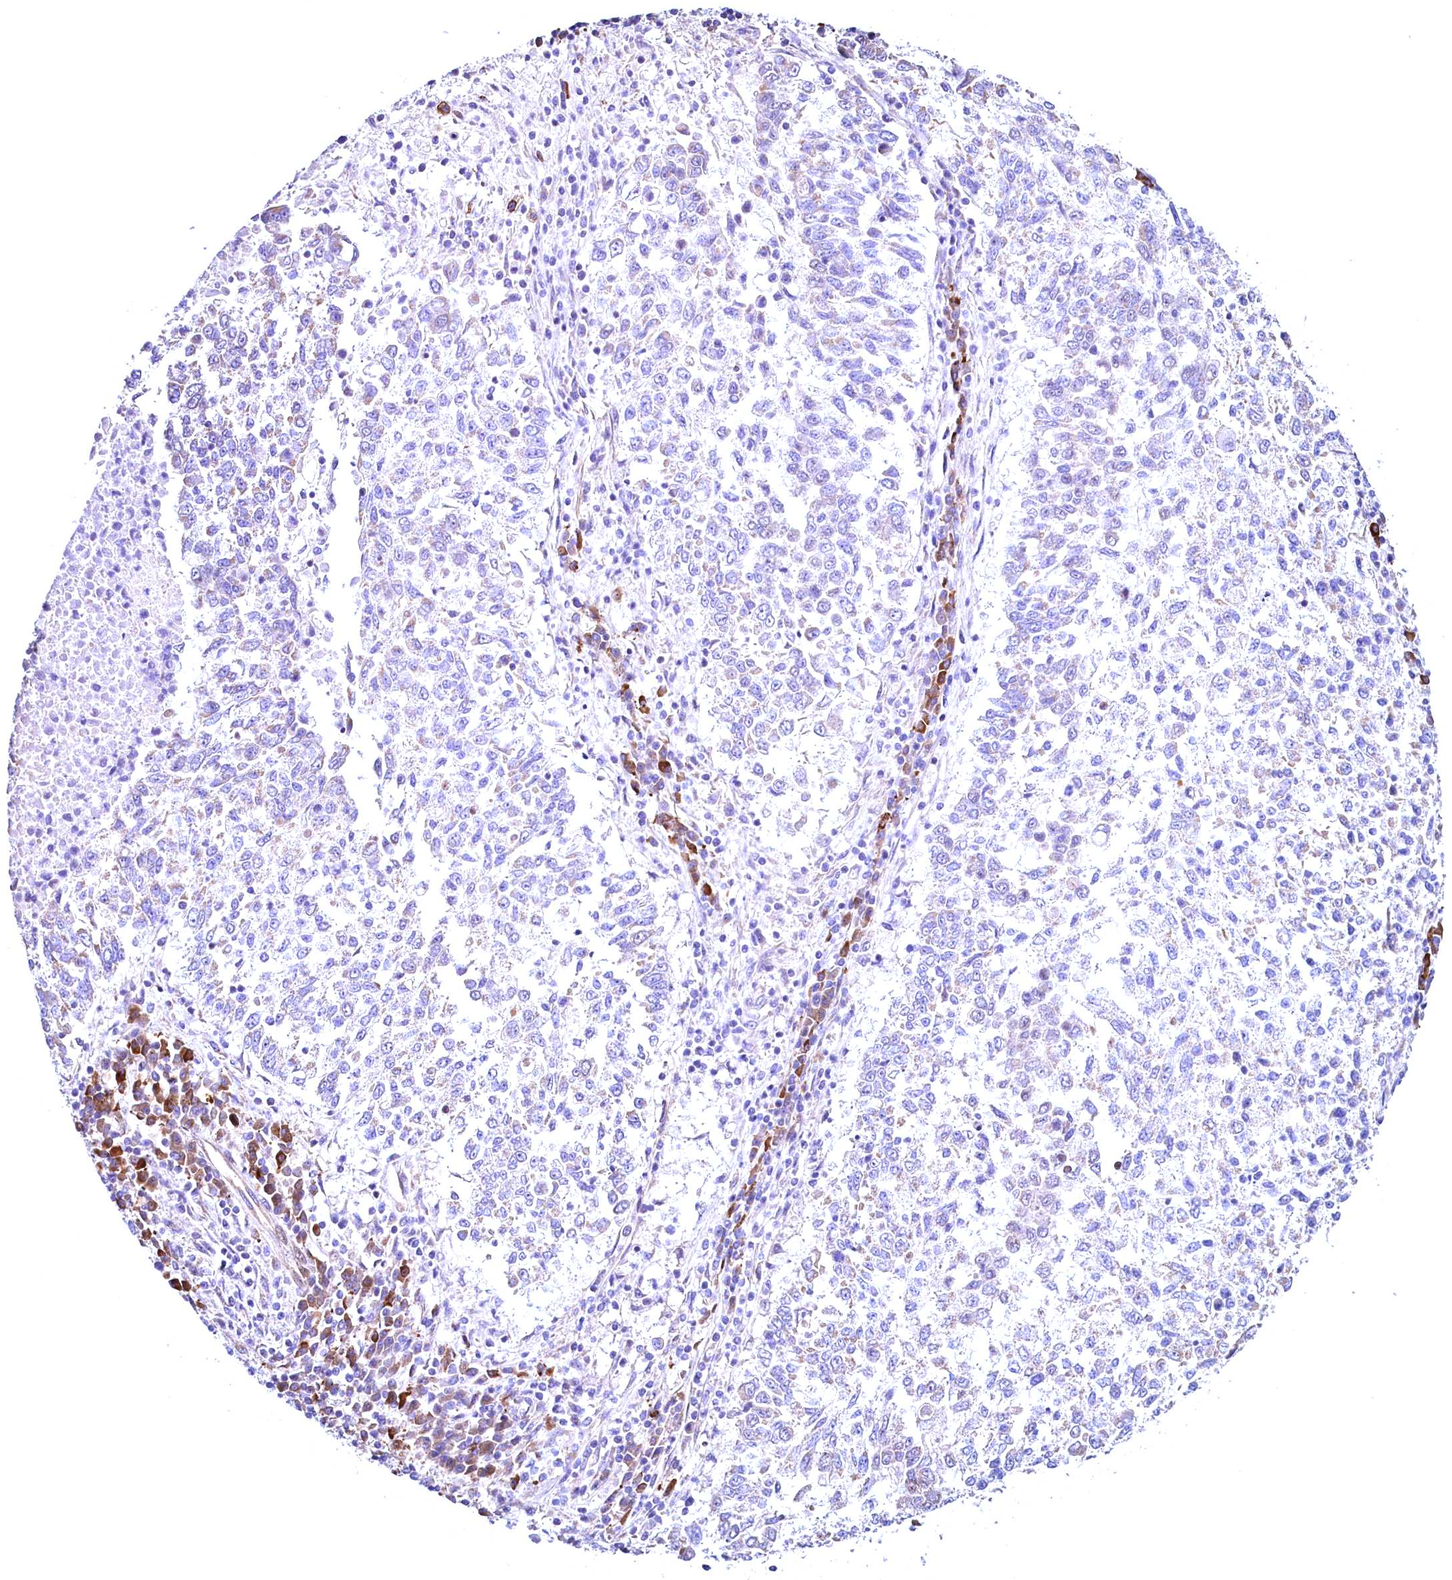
{"staining": {"intensity": "negative", "quantity": "none", "location": "none"}, "tissue": "lung cancer", "cell_type": "Tumor cells", "image_type": "cancer", "snomed": [{"axis": "morphology", "description": "Squamous cell carcinoma, NOS"}, {"axis": "topography", "description": "Lung"}], "caption": "Photomicrograph shows no protein expression in tumor cells of lung squamous cell carcinoma tissue.", "gene": "RBFA", "patient": {"sex": "male", "age": 73}}